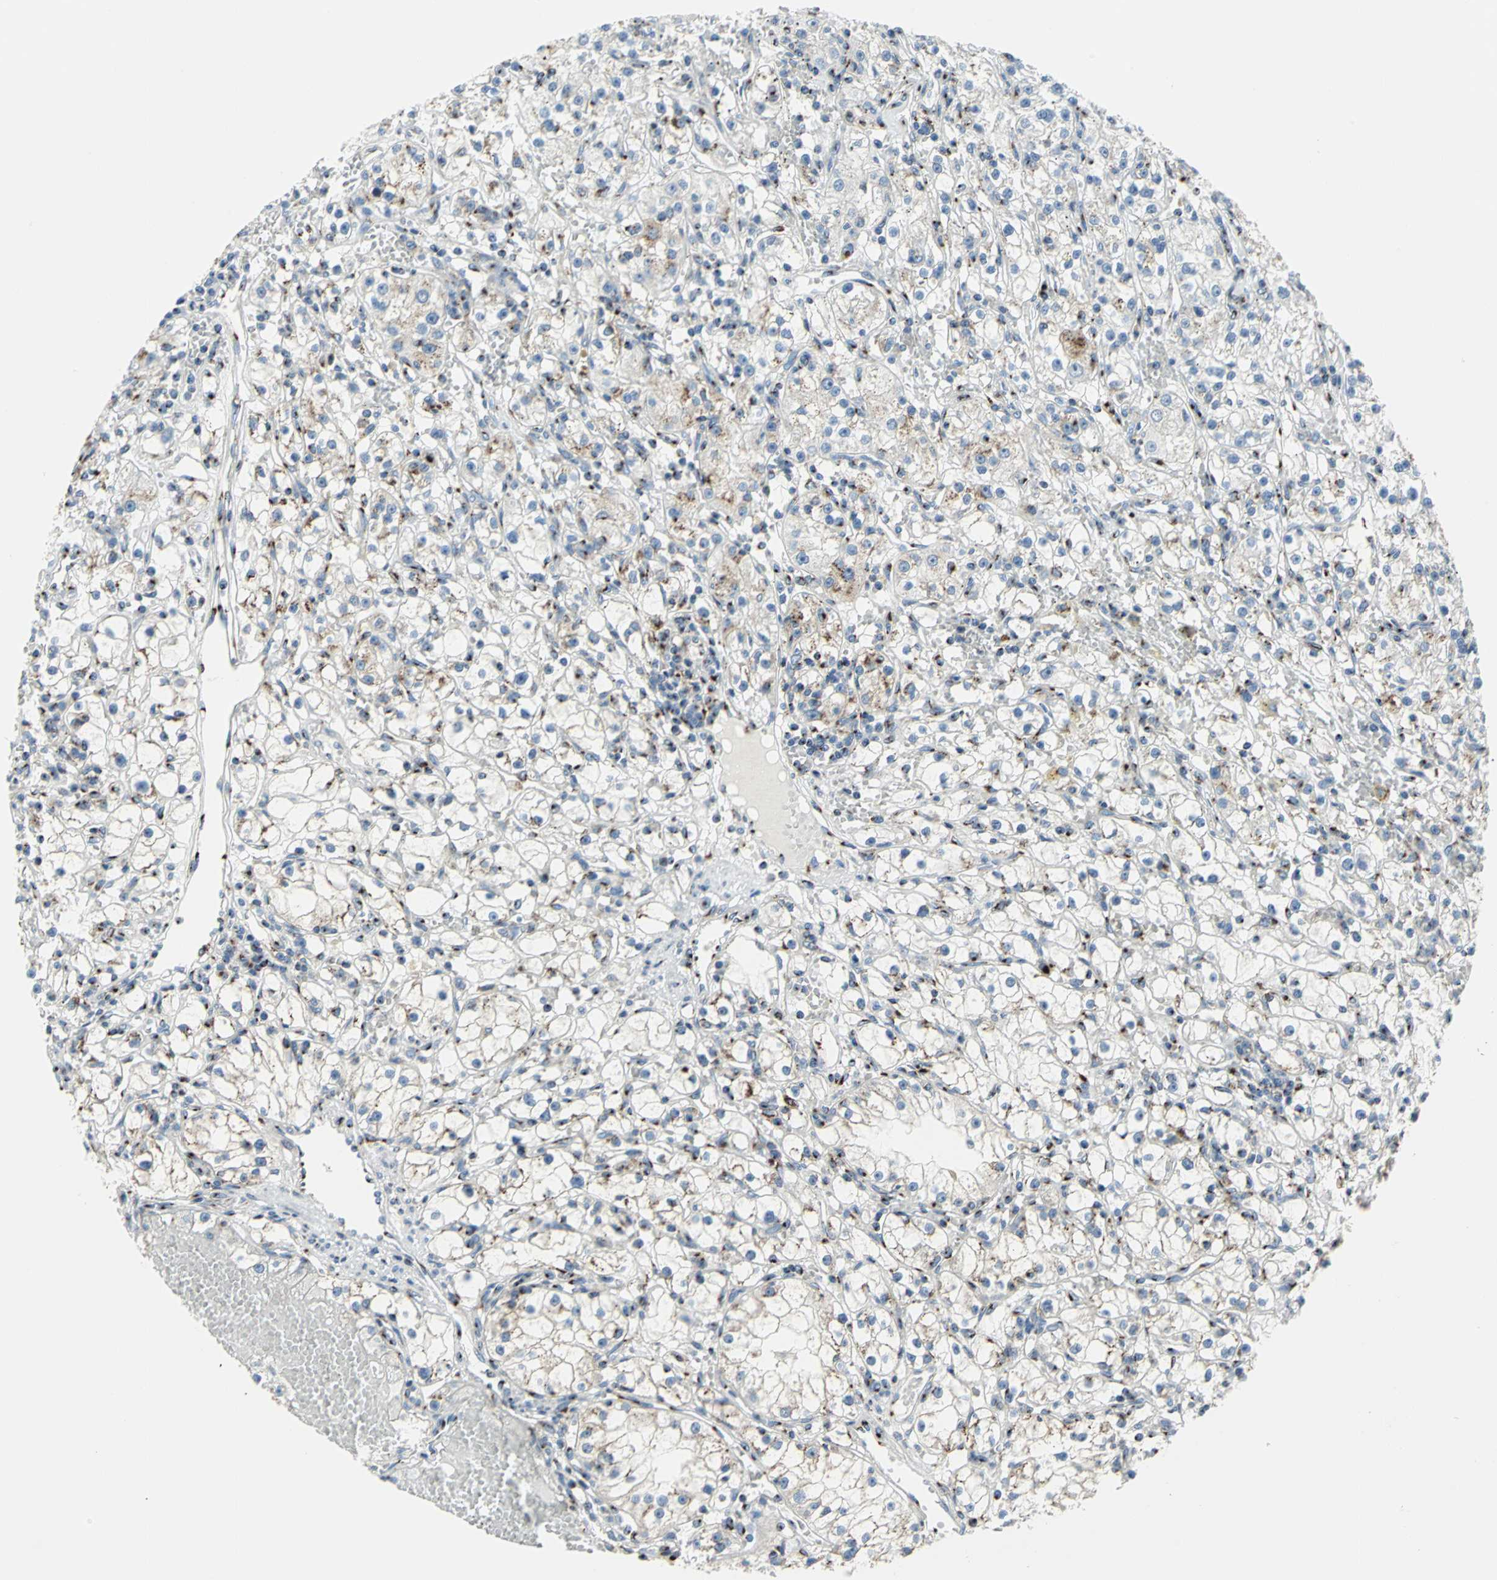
{"staining": {"intensity": "moderate", "quantity": "<25%", "location": "cytoplasmic/membranous"}, "tissue": "renal cancer", "cell_type": "Tumor cells", "image_type": "cancer", "snomed": [{"axis": "morphology", "description": "Adenocarcinoma, NOS"}, {"axis": "topography", "description": "Kidney"}], "caption": "Immunohistochemistry (IHC) image of renal cancer (adenocarcinoma) stained for a protein (brown), which demonstrates low levels of moderate cytoplasmic/membranous staining in approximately <25% of tumor cells.", "gene": "GPR3", "patient": {"sex": "male", "age": 56}}